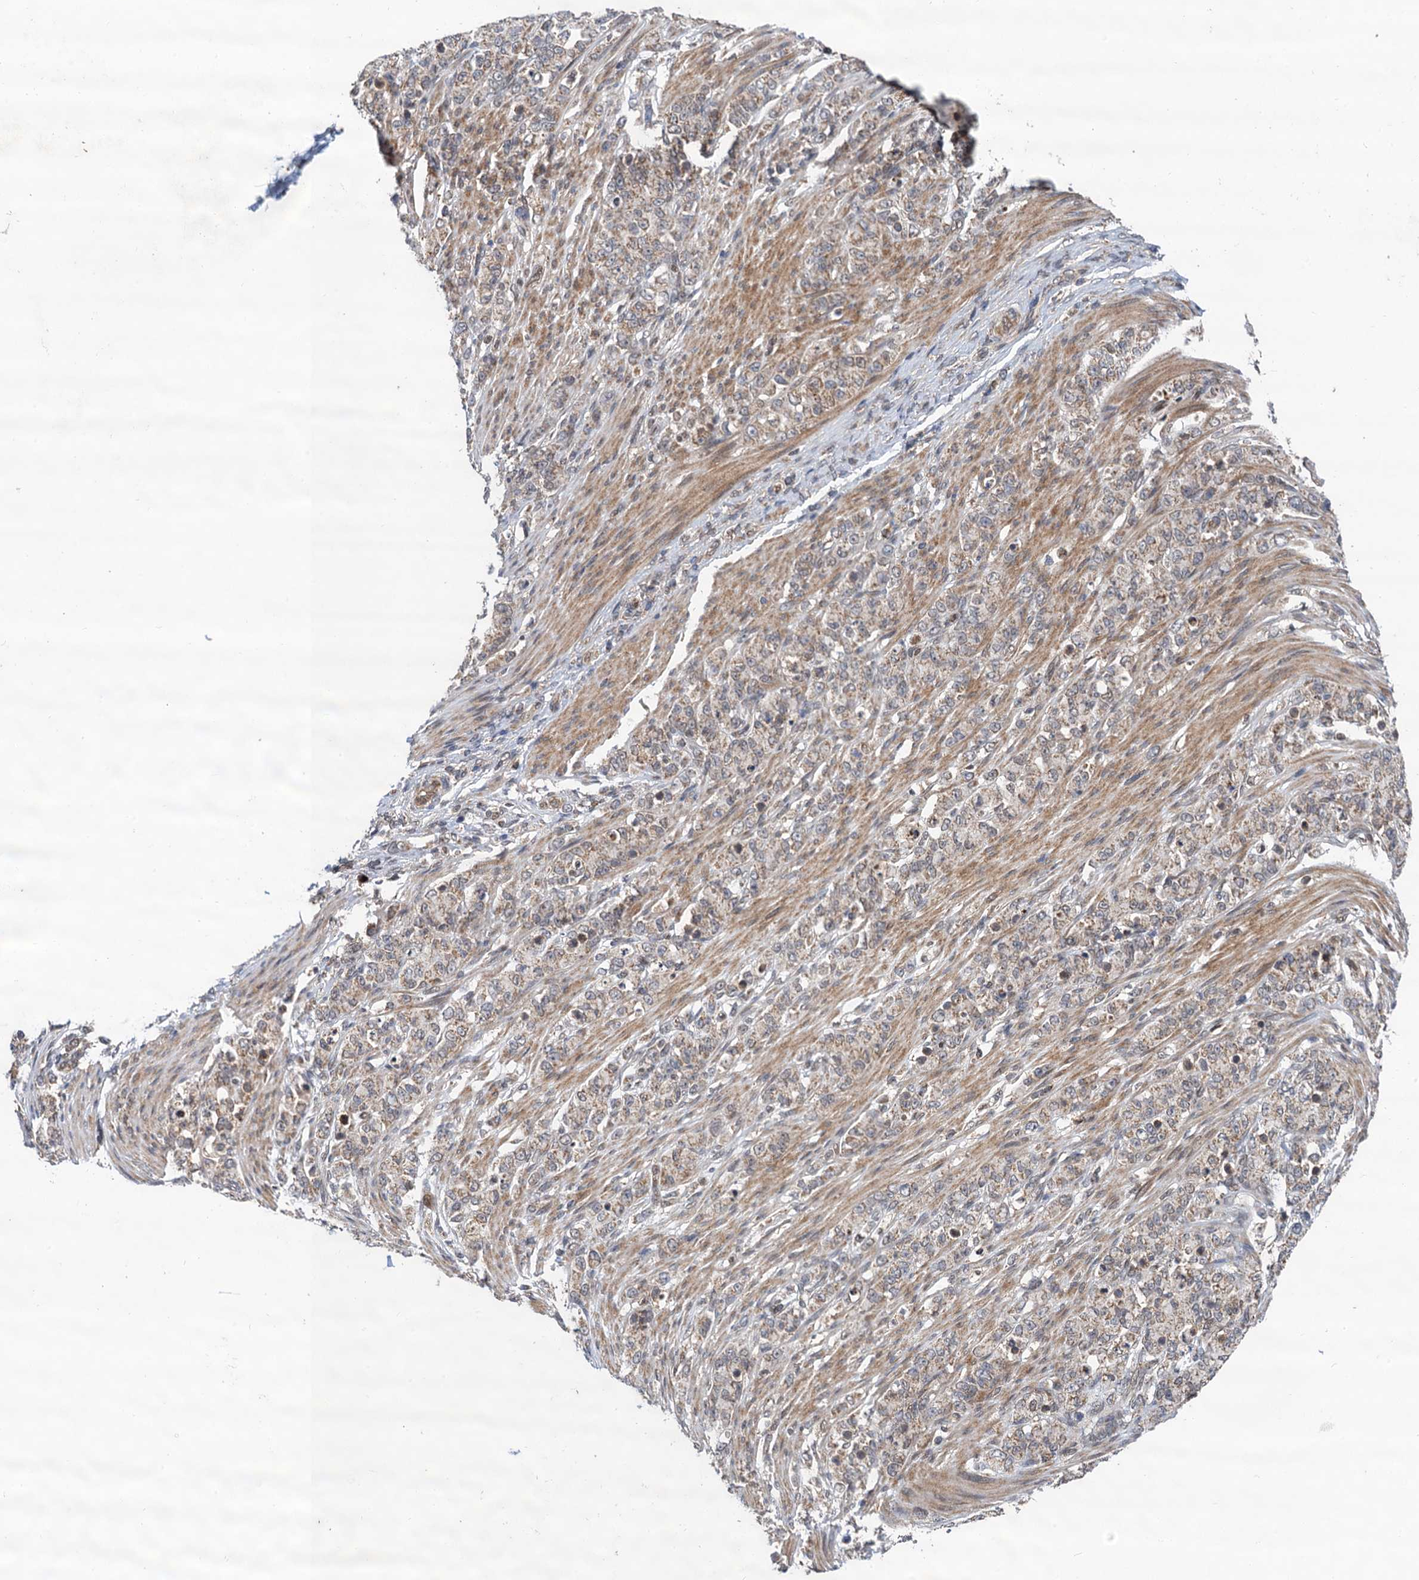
{"staining": {"intensity": "weak", "quantity": ">75%", "location": "cytoplasmic/membranous"}, "tissue": "stomach cancer", "cell_type": "Tumor cells", "image_type": "cancer", "snomed": [{"axis": "morphology", "description": "Adenocarcinoma, NOS"}, {"axis": "topography", "description": "Stomach"}], "caption": "The photomicrograph displays staining of stomach adenocarcinoma, revealing weak cytoplasmic/membranous protein expression (brown color) within tumor cells.", "gene": "CMPK2", "patient": {"sex": "female", "age": 79}}